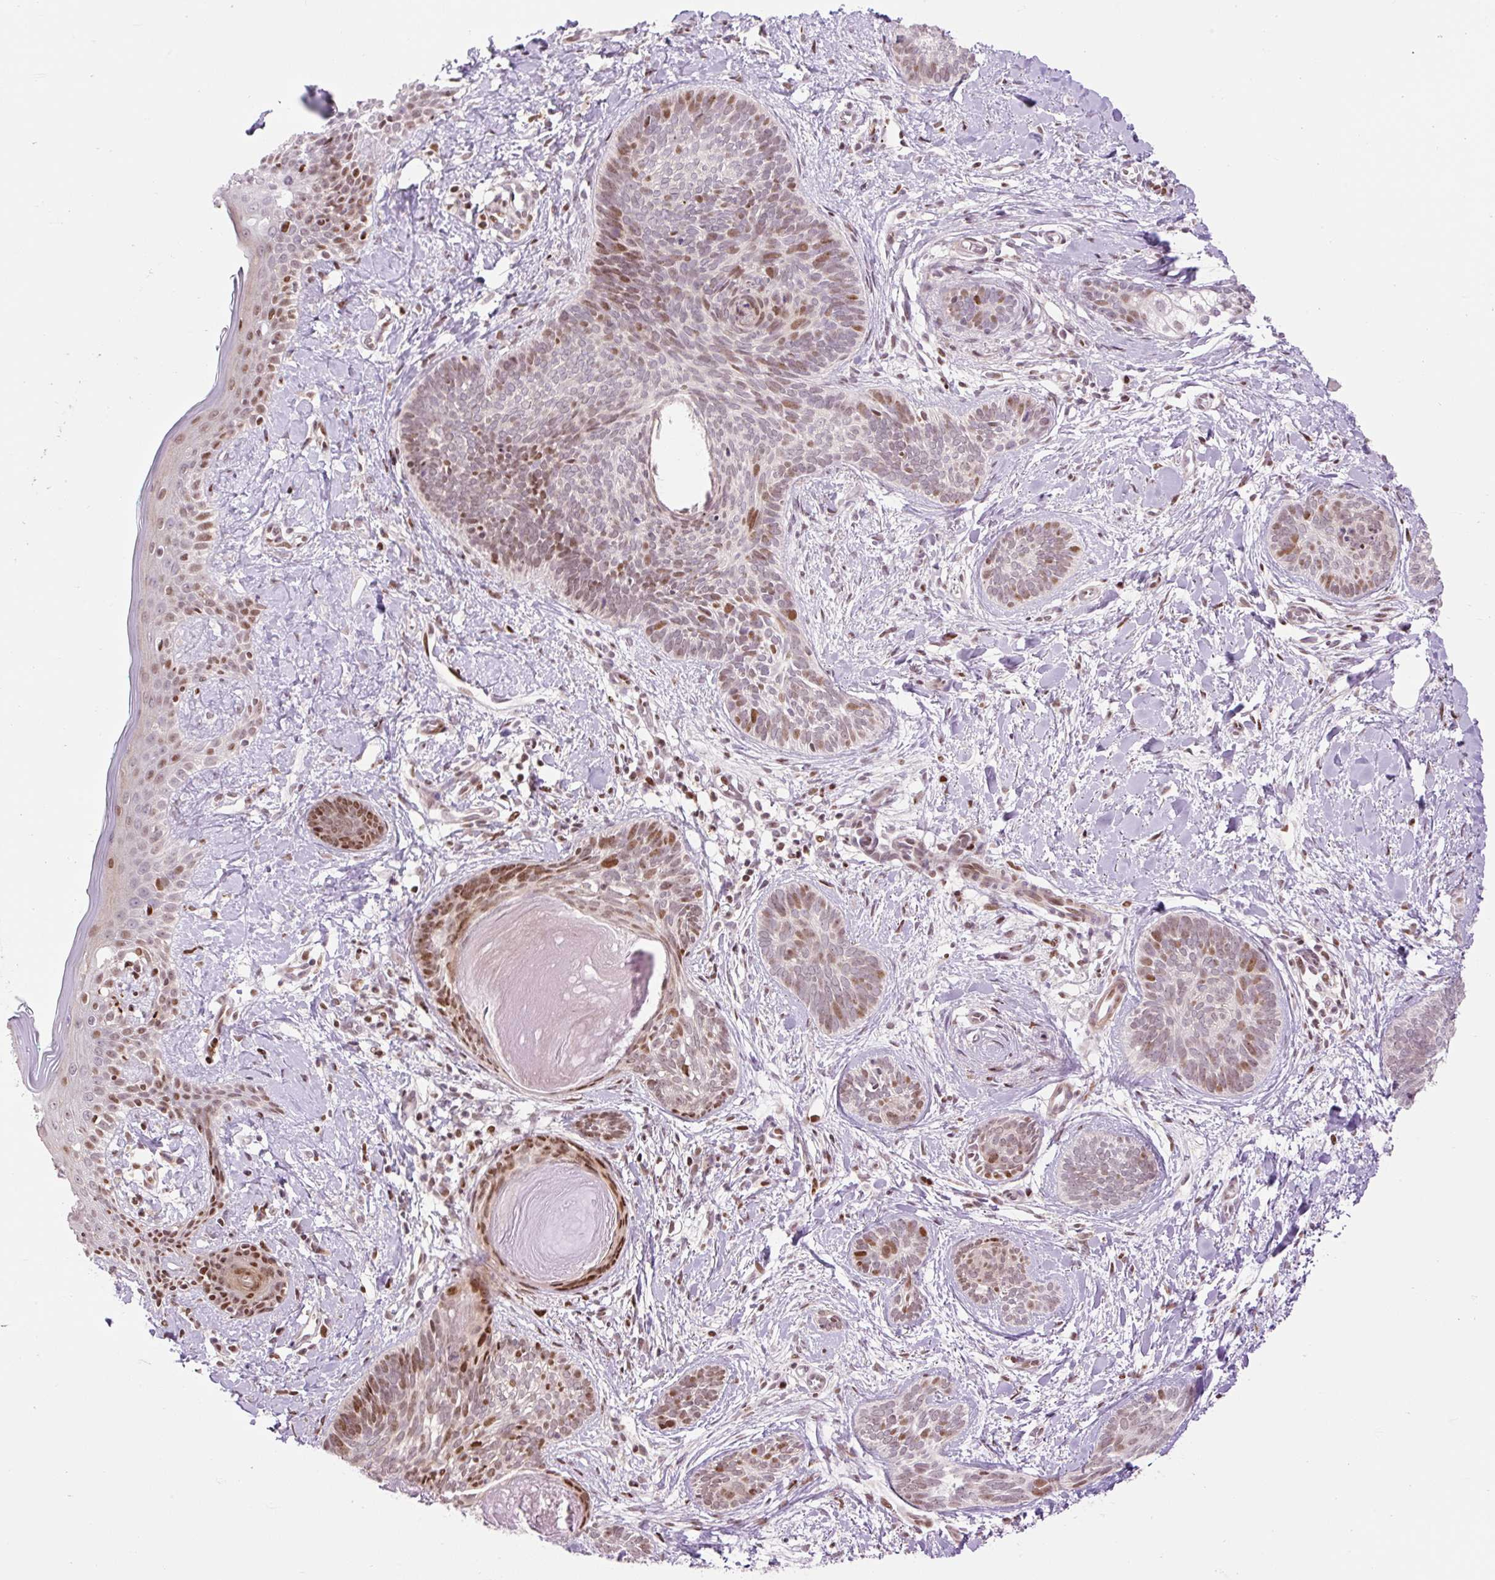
{"staining": {"intensity": "moderate", "quantity": ">75%", "location": "nuclear"}, "tissue": "skin cancer", "cell_type": "Tumor cells", "image_type": "cancer", "snomed": [{"axis": "morphology", "description": "Basal cell carcinoma"}, {"axis": "topography", "description": "Skin"}], "caption": "Immunohistochemical staining of skin basal cell carcinoma displays medium levels of moderate nuclear protein positivity in approximately >75% of tumor cells.", "gene": "RIPPLY3", "patient": {"sex": "female", "age": 81}}